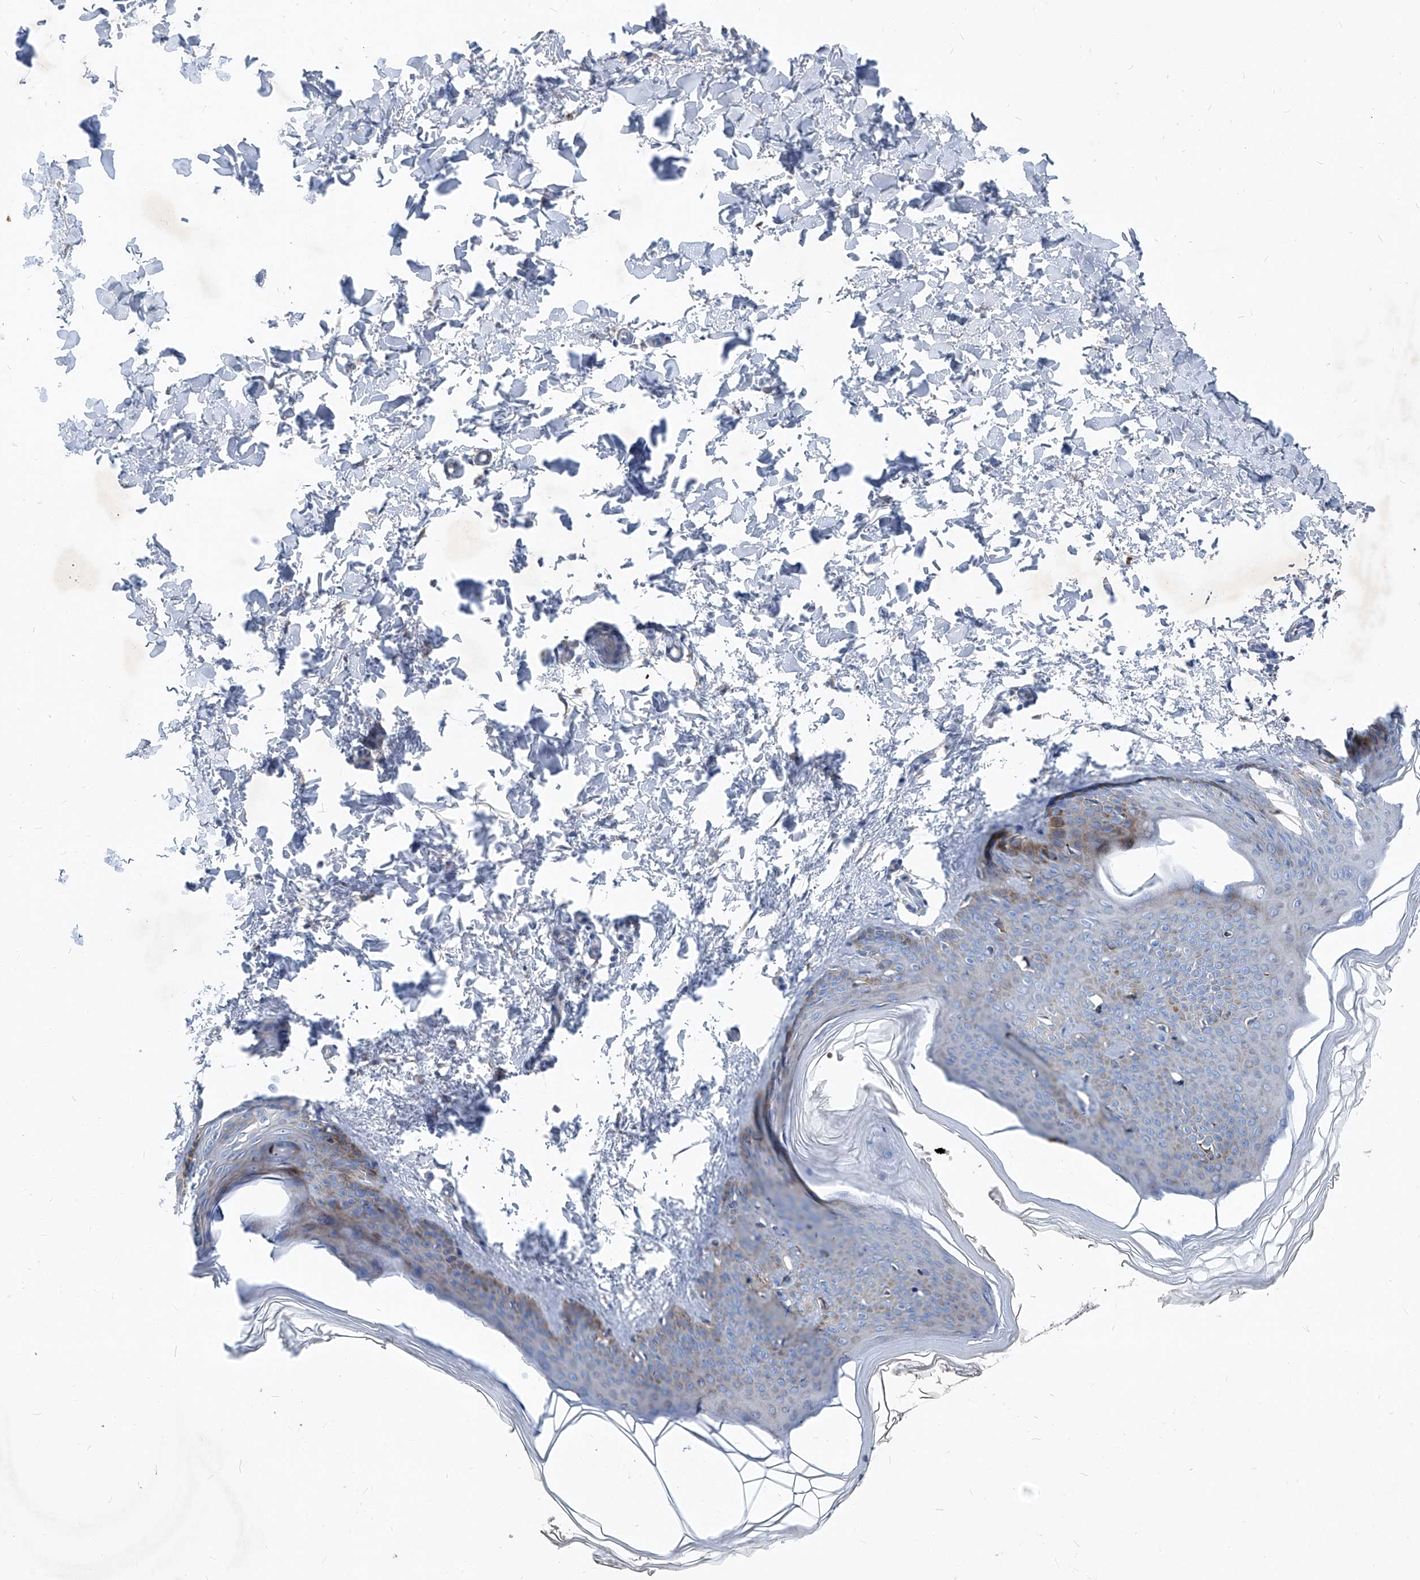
{"staining": {"intensity": "weak", "quantity": "25%-75%", "location": "cytoplasmic/membranous"}, "tissue": "skin", "cell_type": "Fibroblasts", "image_type": "normal", "snomed": [{"axis": "morphology", "description": "Normal tissue, NOS"}, {"axis": "topography", "description": "Skin"}], "caption": "Fibroblasts exhibit low levels of weak cytoplasmic/membranous expression in about 25%-75% of cells in benign human skin.", "gene": "IFI27", "patient": {"sex": "female", "age": 27}}